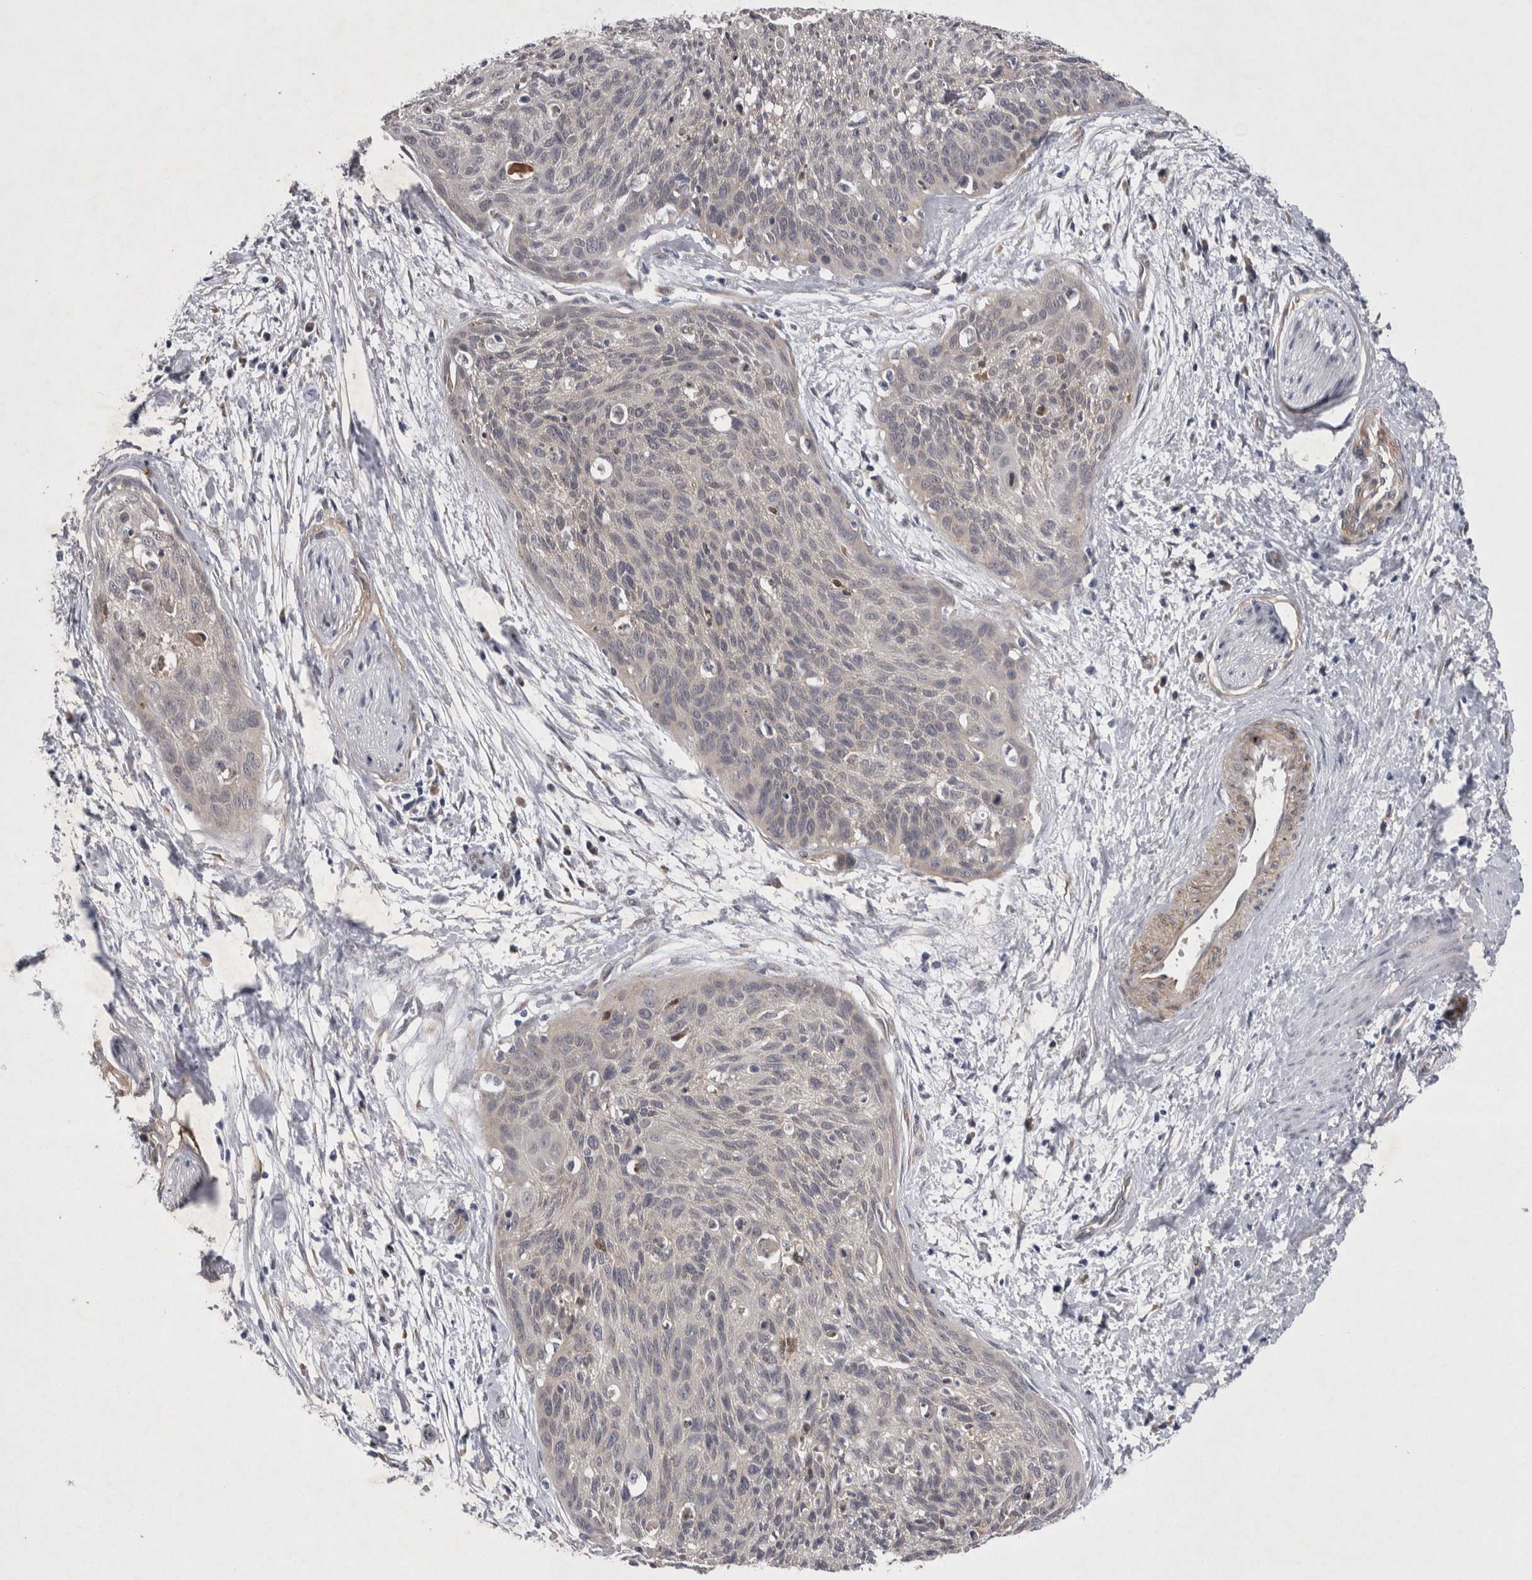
{"staining": {"intensity": "negative", "quantity": "none", "location": "none"}, "tissue": "cervical cancer", "cell_type": "Tumor cells", "image_type": "cancer", "snomed": [{"axis": "morphology", "description": "Squamous cell carcinoma, NOS"}, {"axis": "topography", "description": "Cervix"}], "caption": "DAB (3,3'-diaminobenzidine) immunohistochemical staining of squamous cell carcinoma (cervical) demonstrates no significant positivity in tumor cells.", "gene": "DDX6", "patient": {"sex": "female", "age": 55}}